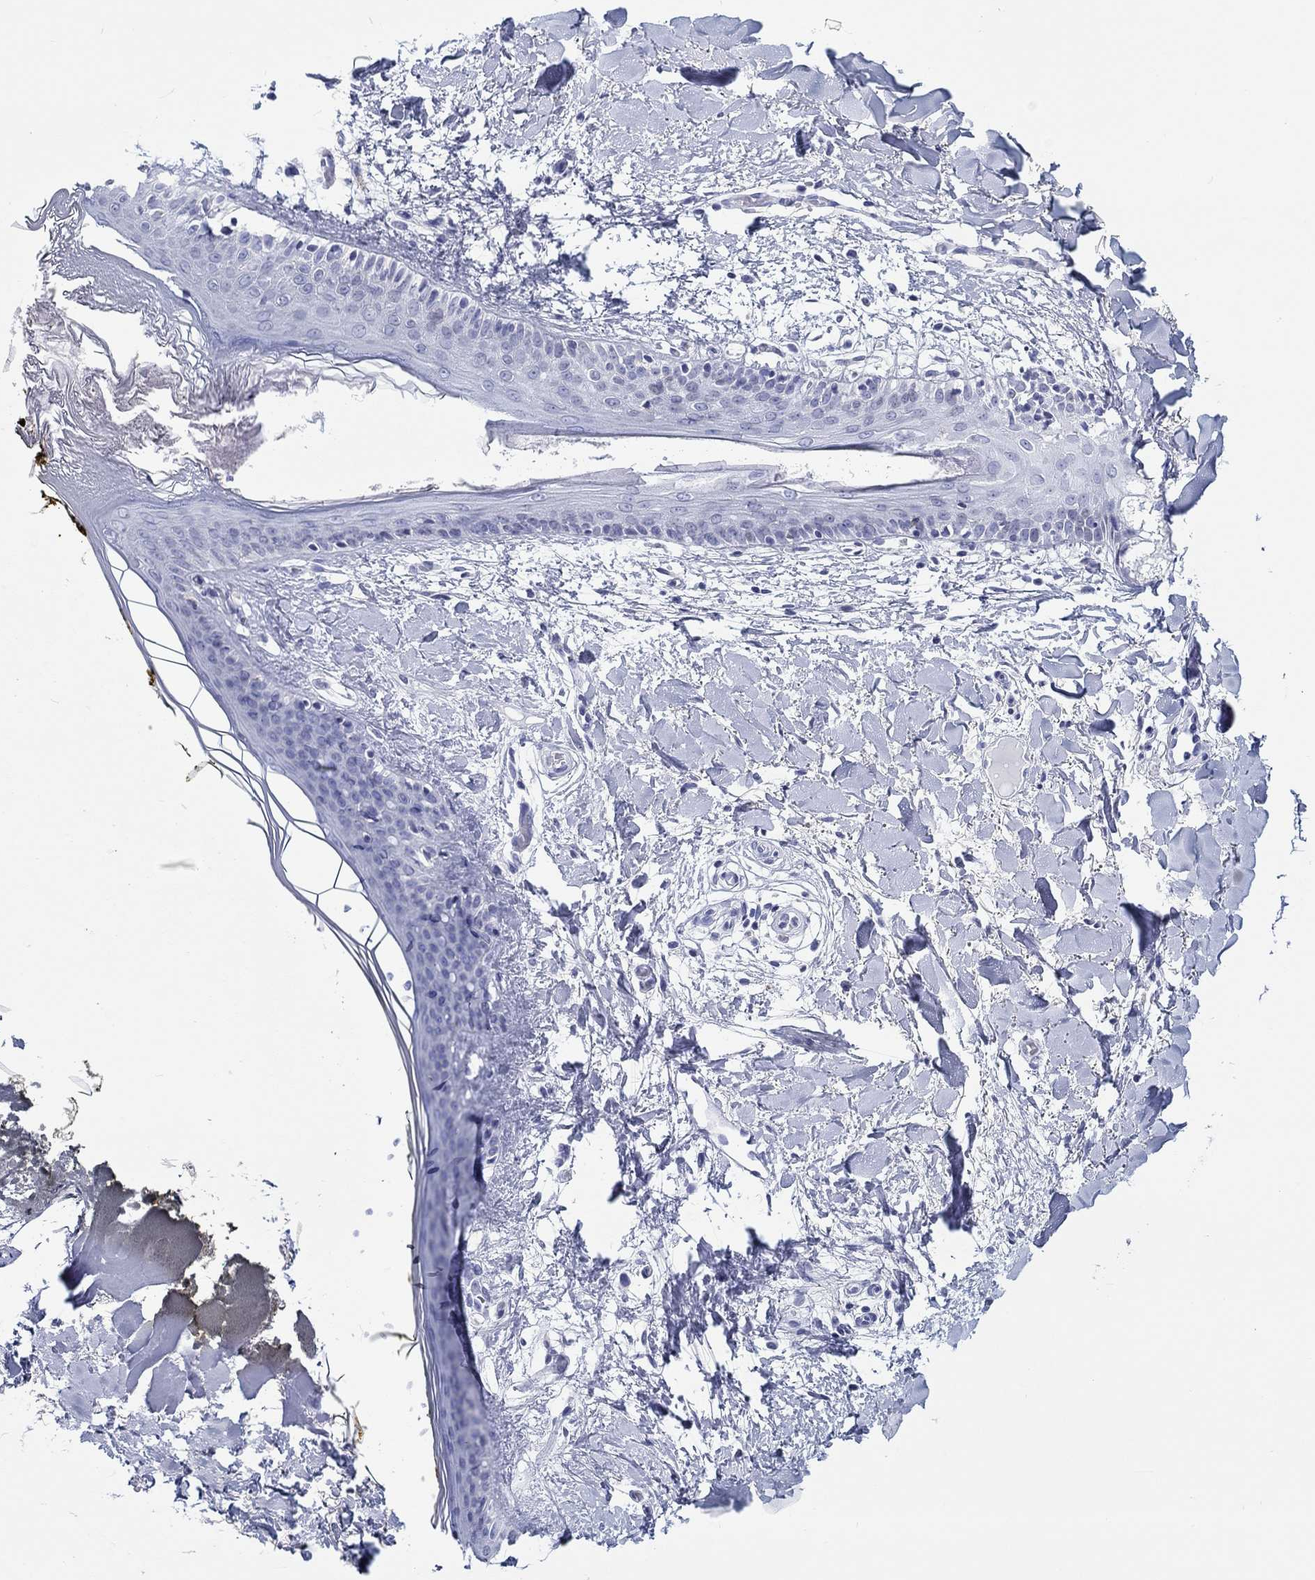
{"staining": {"intensity": "negative", "quantity": "none", "location": "none"}, "tissue": "skin", "cell_type": "Fibroblasts", "image_type": "normal", "snomed": [{"axis": "morphology", "description": "Normal tissue, NOS"}, {"axis": "topography", "description": "Skin"}], "caption": "Image shows no protein expression in fibroblasts of benign skin. (Immunohistochemistry, brightfield microscopy, high magnification).", "gene": "H1", "patient": {"sex": "female", "age": 34}}